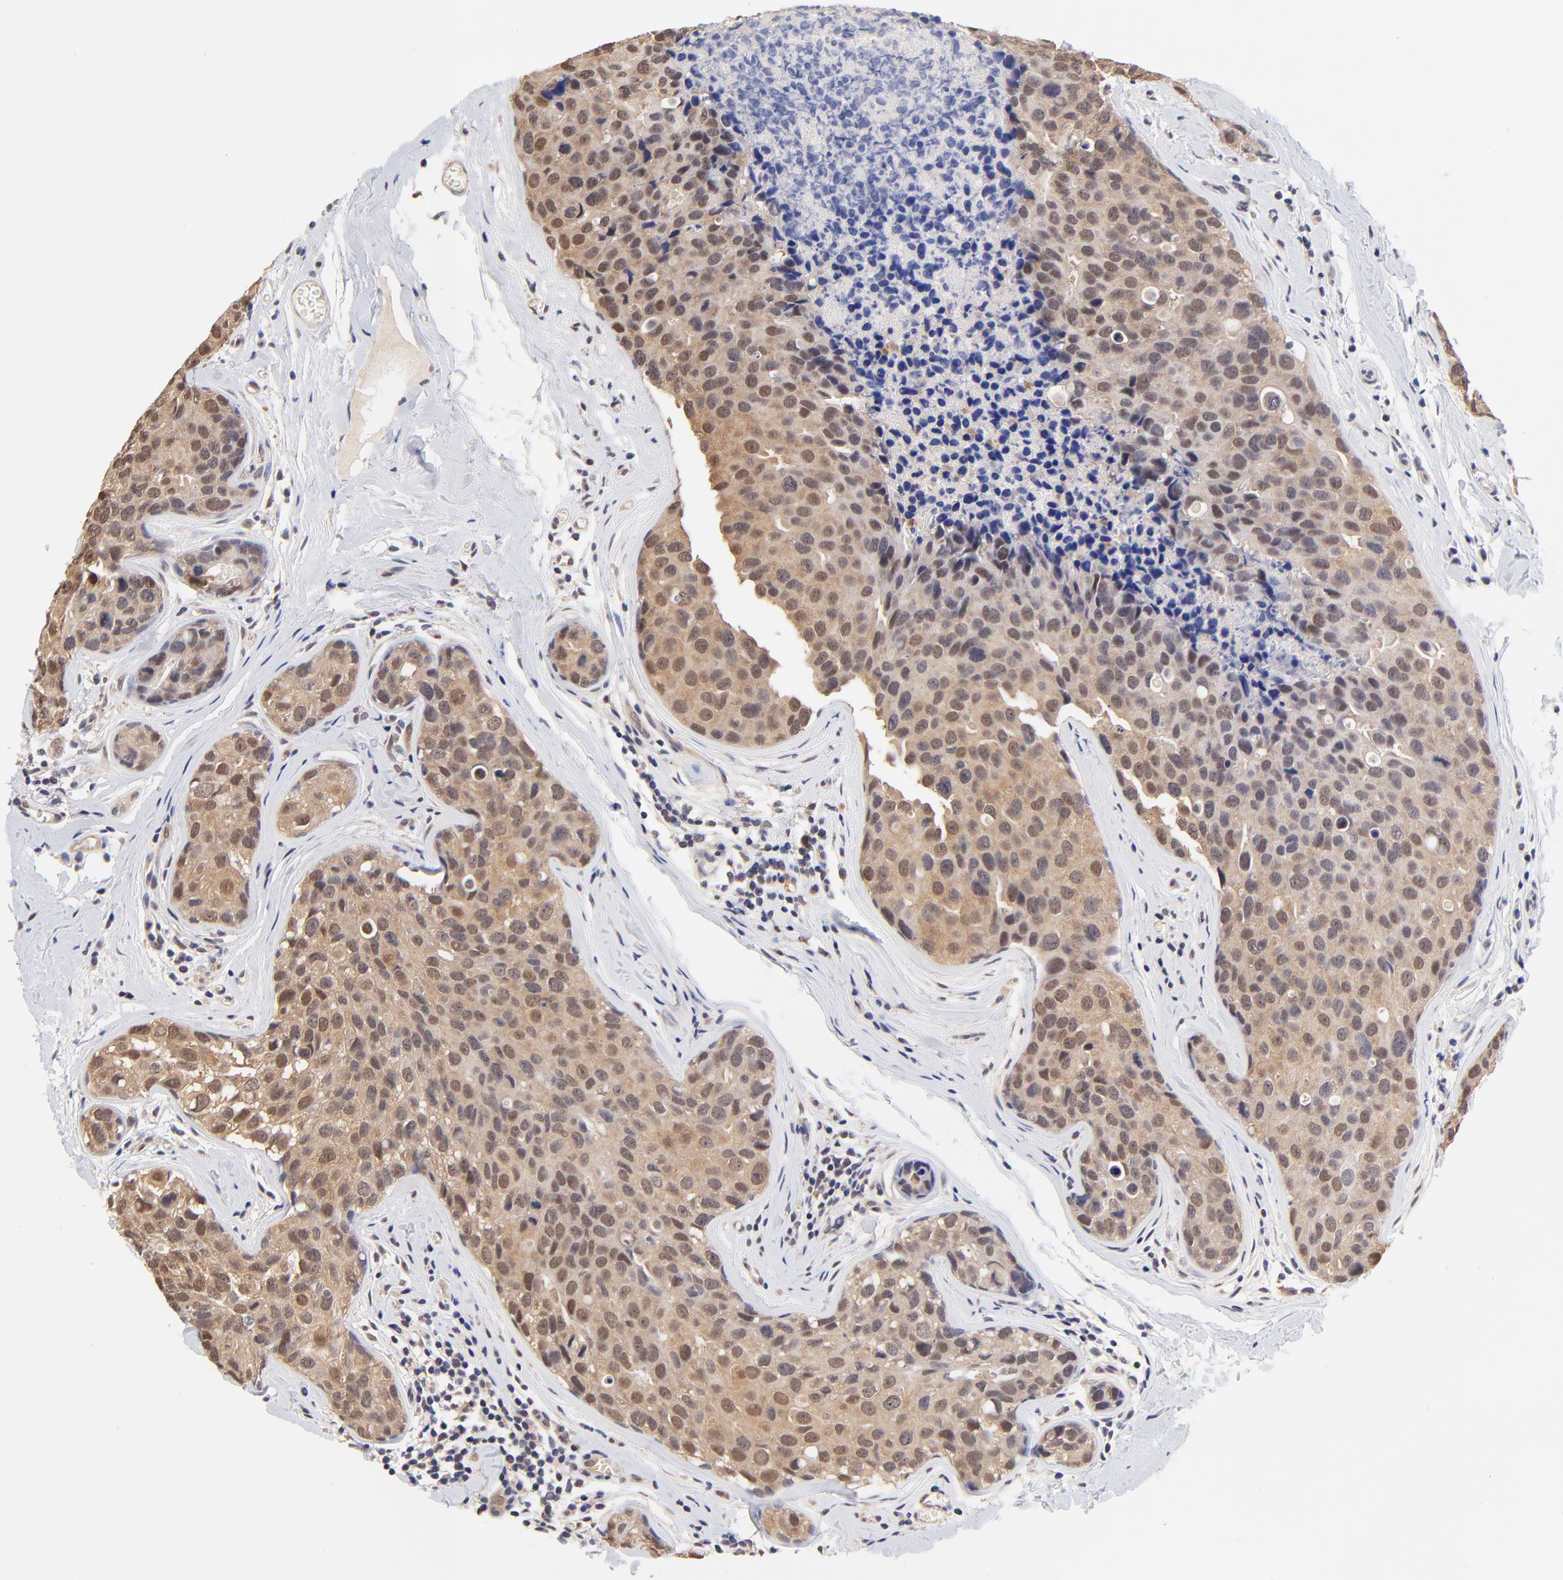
{"staining": {"intensity": "weak", "quantity": "25%-75%", "location": "cytoplasmic/membranous,nuclear"}, "tissue": "breast cancer", "cell_type": "Tumor cells", "image_type": "cancer", "snomed": [{"axis": "morphology", "description": "Duct carcinoma"}, {"axis": "topography", "description": "Breast"}], "caption": "Immunohistochemical staining of human infiltrating ductal carcinoma (breast) displays weak cytoplasmic/membranous and nuclear protein staining in about 25%-75% of tumor cells. (Stains: DAB in brown, nuclei in blue, Microscopy: brightfield microscopy at high magnification).", "gene": "TXNL1", "patient": {"sex": "female", "age": 24}}